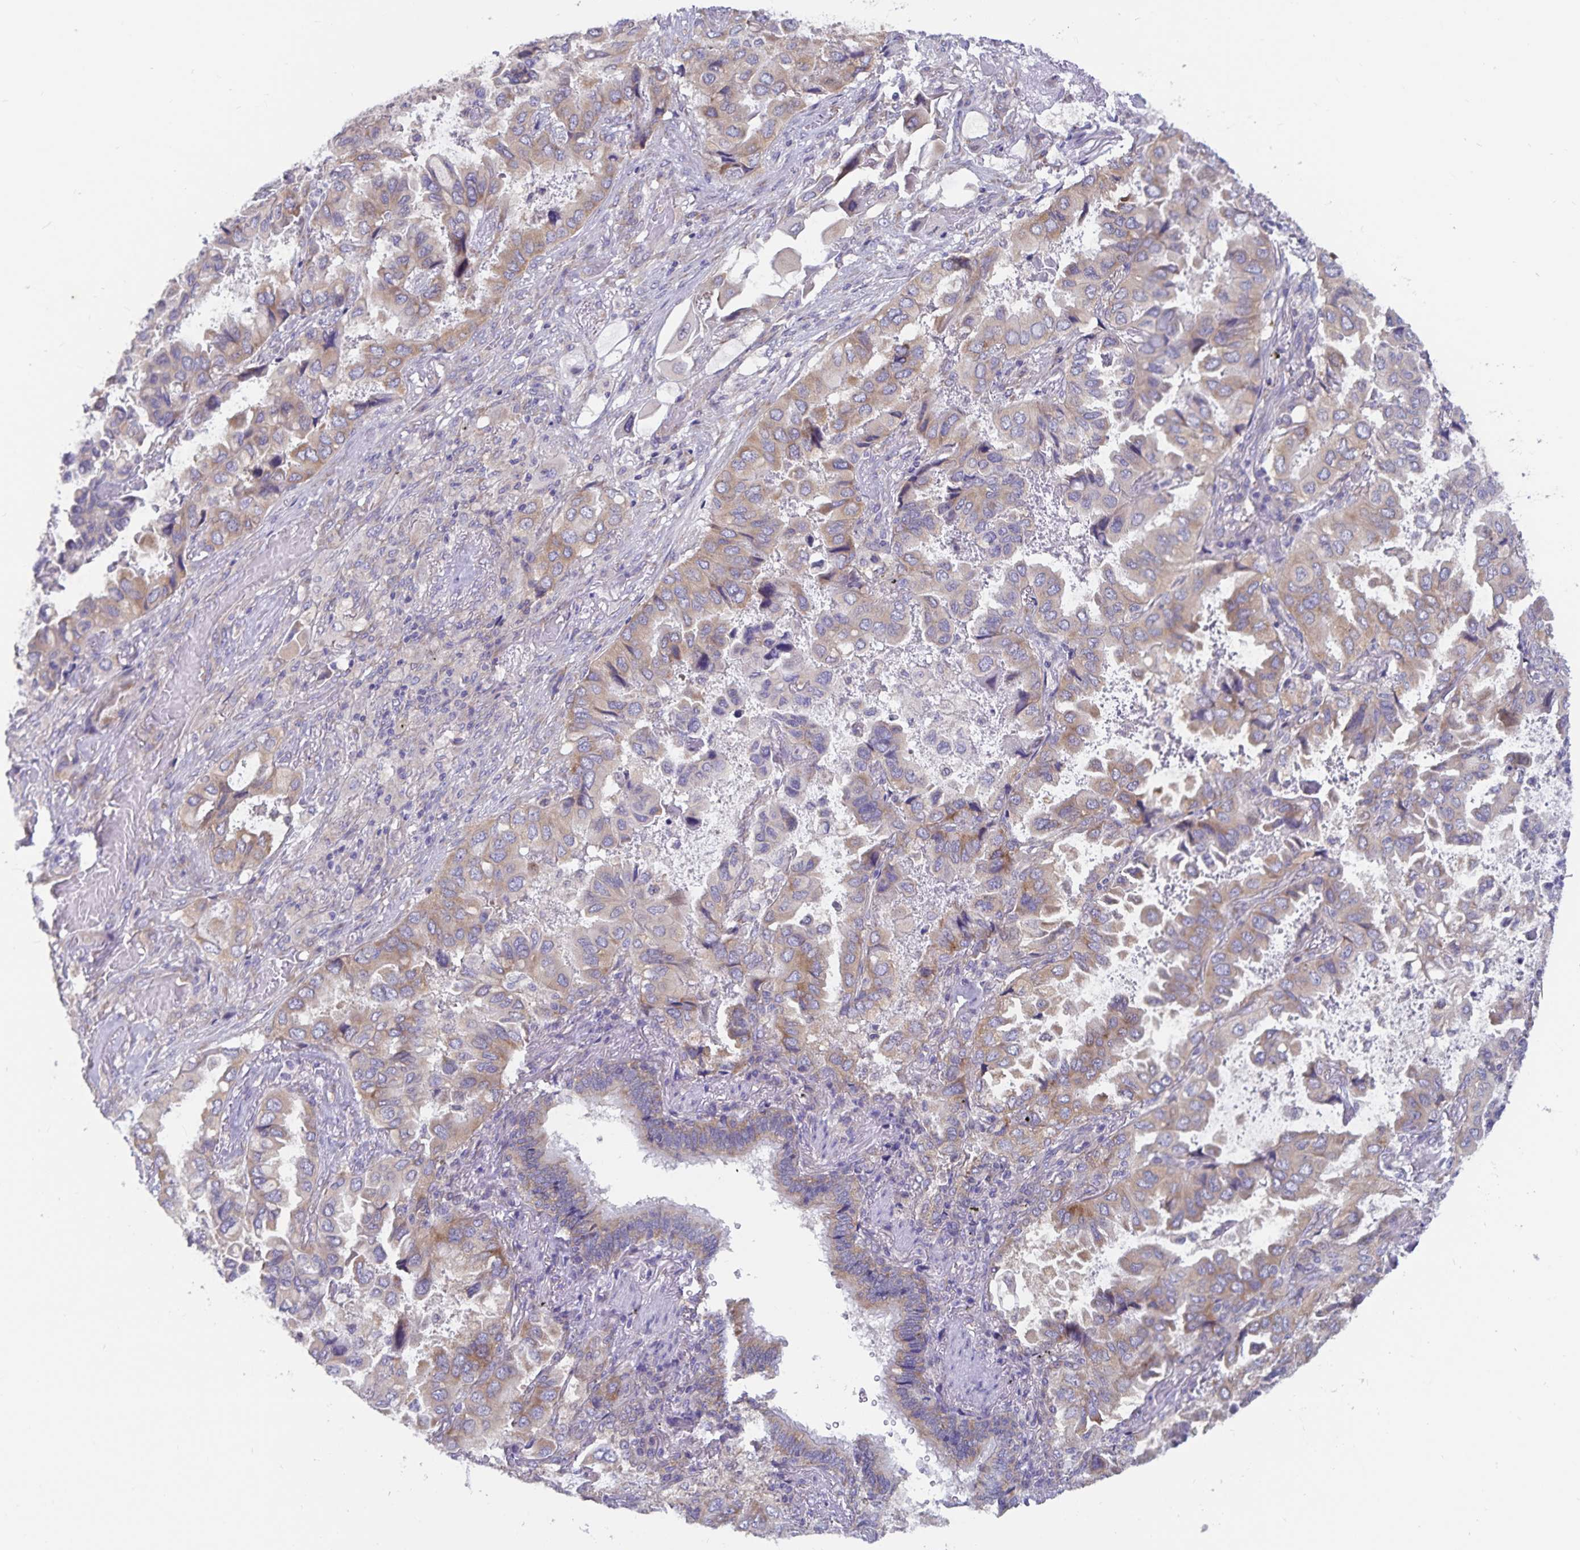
{"staining": {"intensity": "moderate", "quantity": ">75%", "location": "cytoplasmic/membranous"}, "tissue": "lung cancer", "cell_type": "Tumor cells", "image_type": "cancer", "snomed": [{"axis": "morphology", "description": "Aneuploidy"}, {"axis": "morphology", "description": "Adenocarcinoma, NOS"}, {"axis": "morphology", "description": "Adenocarcinoma, metastatic, NOS"}, {"axis": "topography", "description": "Lymph node"}, {"axis": "topography", "description": "Lung"}], "caption": "A brown stain highlights moderate cytoplasmic/membranous positivity of a protein in lung metastatic adenocarcinoma tumor cells.", "gene": "FAM120A", "patient": {"sex": "female", "age": 48}}